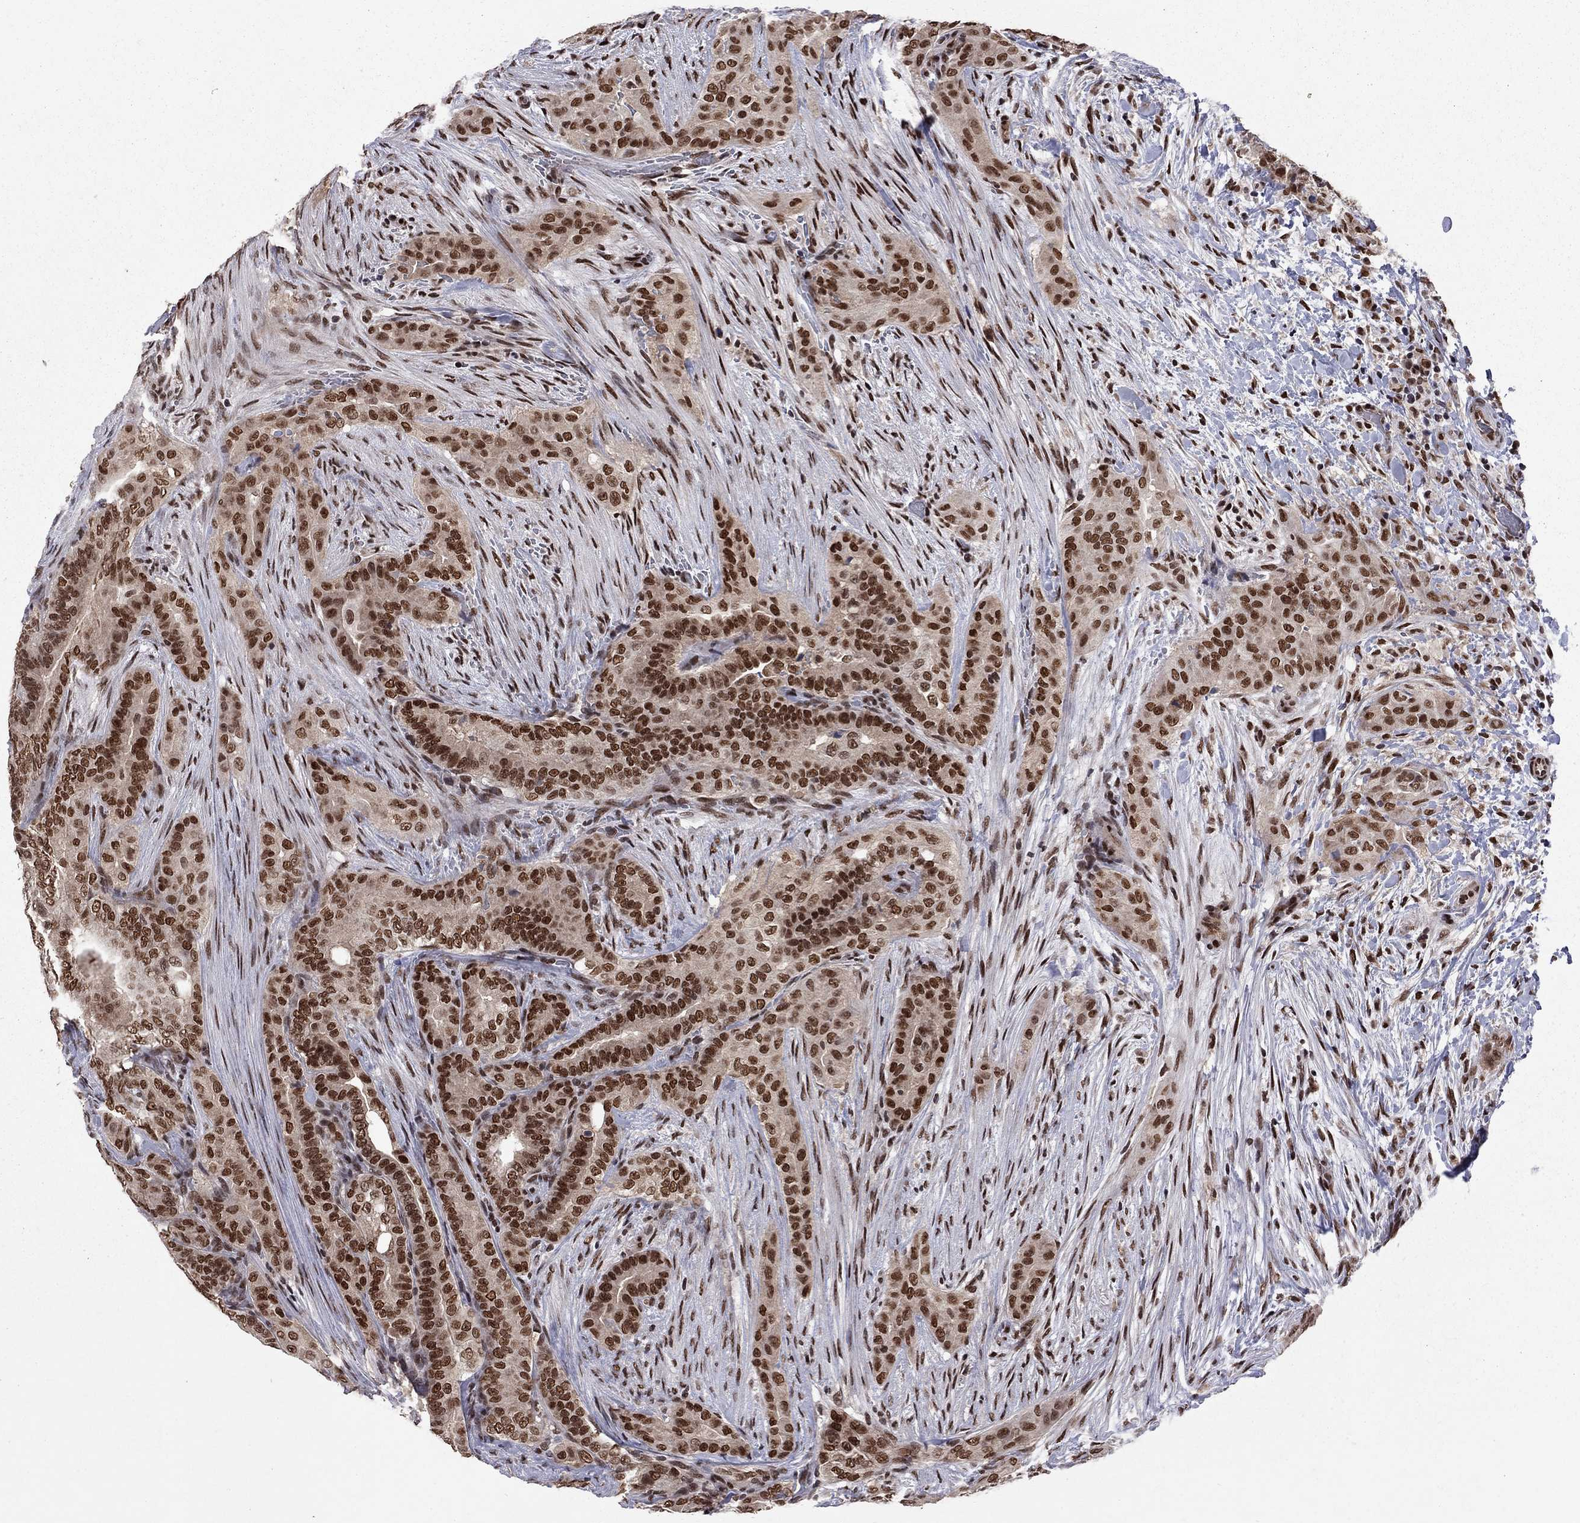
{"staining": {"intensity": "strong", "quantity": "25%-75%", "location": "nuclear"}, "tissue": "thyroid cancer", "cell_type": "Tumor cells", "image_type": "cancer", "snomed": [{"axis": "morphology", "description": "Papillary adenocarcinoma, NOS"}, {"axis": "topography", "description": "Thyroid gland"}], "caption": "IHC (DAB) staining of thyroid cancer reveals strong nuclear protein expression in about 25%-75% of tumor cells. (IHC, brightfield microscopy, high magnification).", "gene": "SAP30L", "patient": {"sex": "male", "age": 61}}